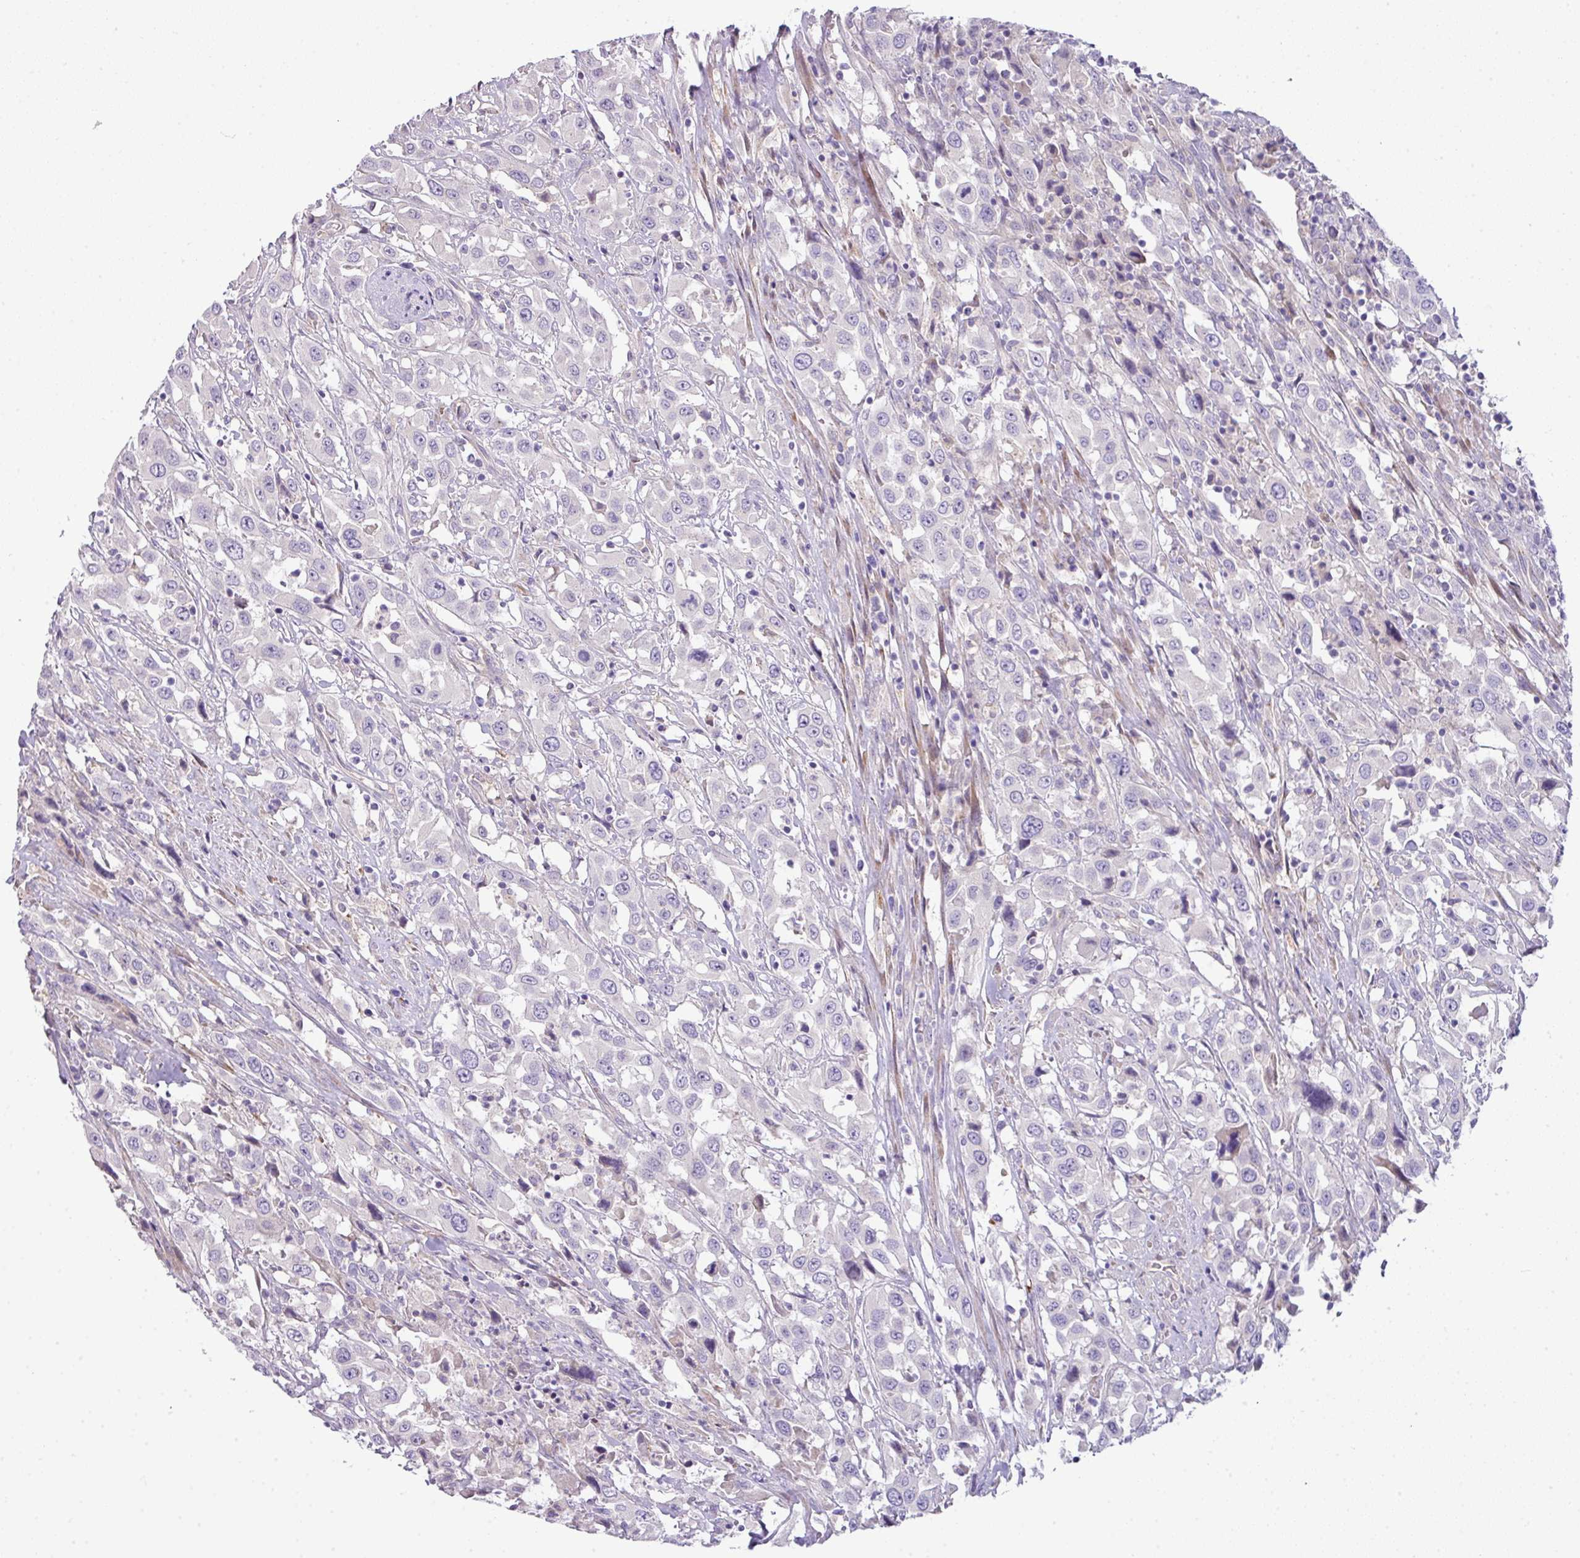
{"staining": {"intensity": "negative", "quantity": "none", "location": "none"}, "tissue": "urothelial cancer", "cell_type": "Tumor cells", "image_type": "cancer", "snomed": [{"axis": "morphology", "description": "Urothelial carcinoma, High grade"}, {"axis": "topography", "description": "Urinary bladder"}], "caption": "This is an immunohistochemistry (IHC) micrograph of high-grade urothelial carcinoma. There is no positivity in tumor cells.", "gene": "PIK3R5", "patient": {"sex": "male", "age": 61}}